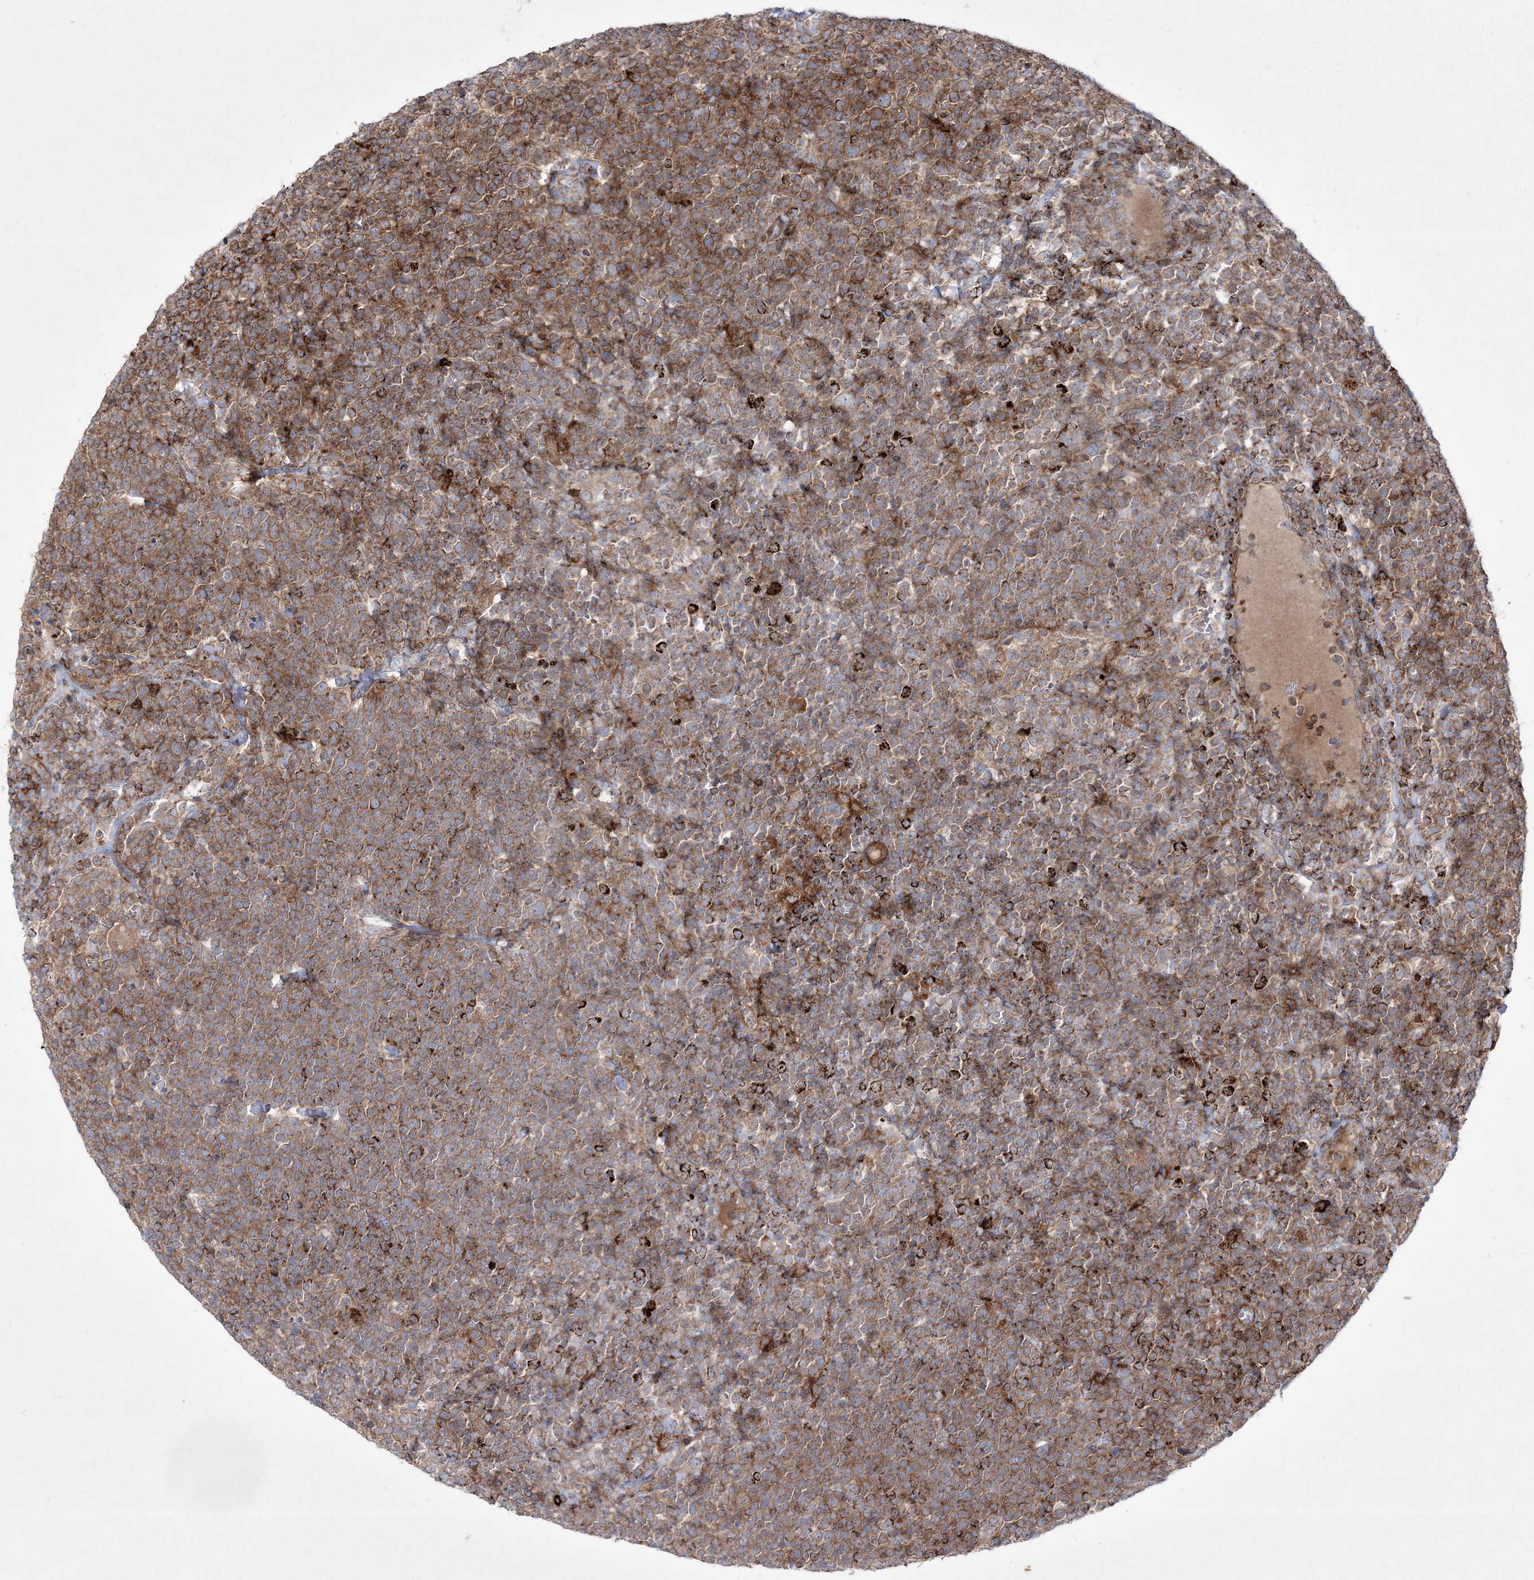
{"staining": {"intensity": "moderate", "quantity": ">75%", "location": "cytoplasmic/membranous"}, "tissue": "lymphoma", "cell_type": "Tumor cells", "image_type": "cancer", "snomed": [{"axis": "morphology", "description": "Malignant lymphoma, non-Hodgkin's type, High grade"}, {"axis": "topography", "description": "Lymph node"}], "caption": "This is a histology image of immunohistochemistry (IHC) staining of lymphoma, which shows moderate positivity in the cytoplasmic/membranous of tumor cells.", "gene": "RICTOR", "patient": {"sex": "male", "age": 61}}